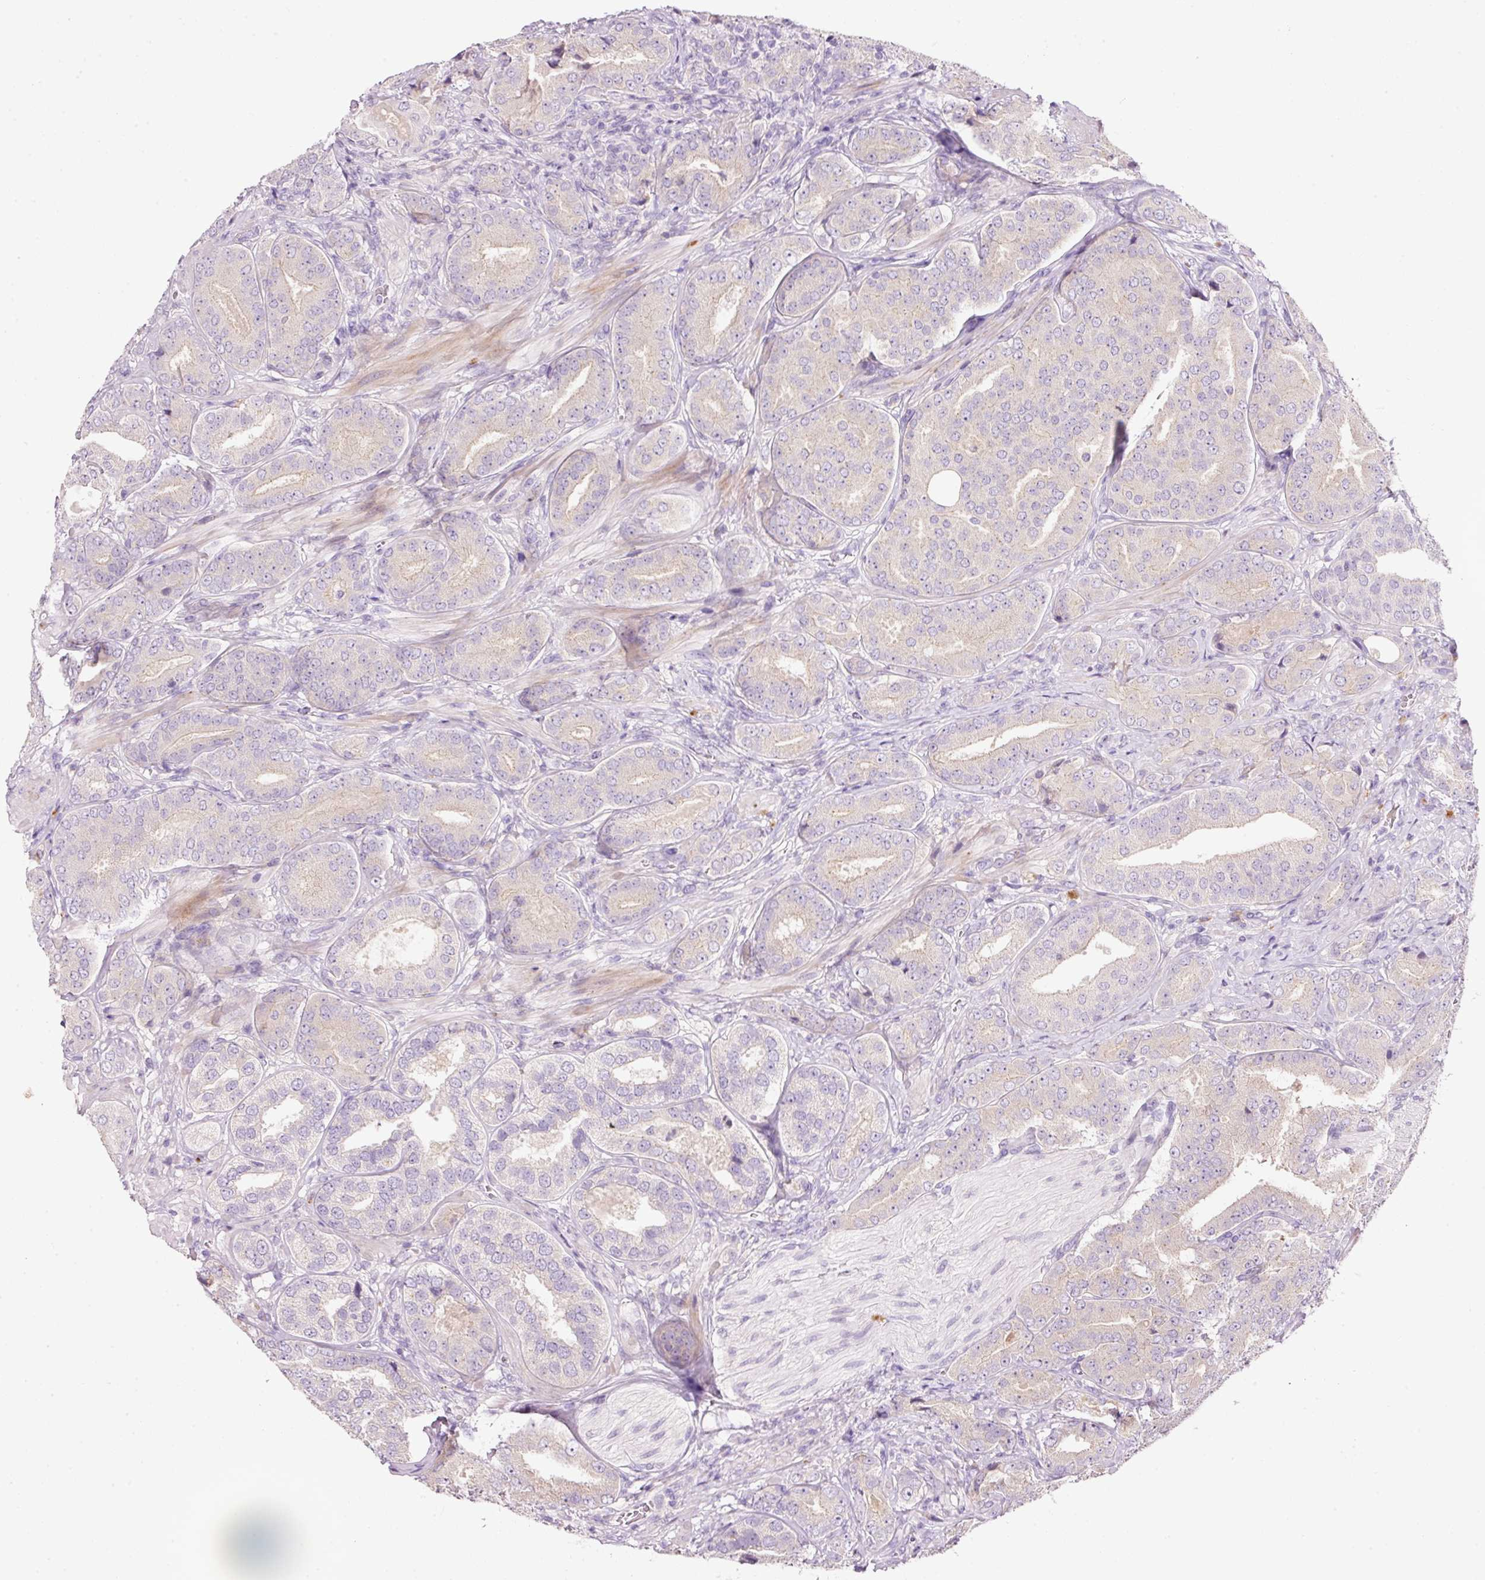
{"staining": {"intensity": "negative", "quantity": "none", "location": "none"}, "tissue": "prostate cancer", "cell_type": "Tumor cells", "image_type": "cancer", "snomed": [{"axis": "morphology", "description": "Adenocarcinoma, High grade"}, {"axis": "topography", "description": "Prostate"}], "caption": "IHC of human prostate adenocarcinoma (high-grade) demonstrates no expression in tumor cells. (Immunohistochemistry, brightfield microscopy, high magnification).", "gene": "TENT5C", "patient": {"sex": "male", "age": 63}}